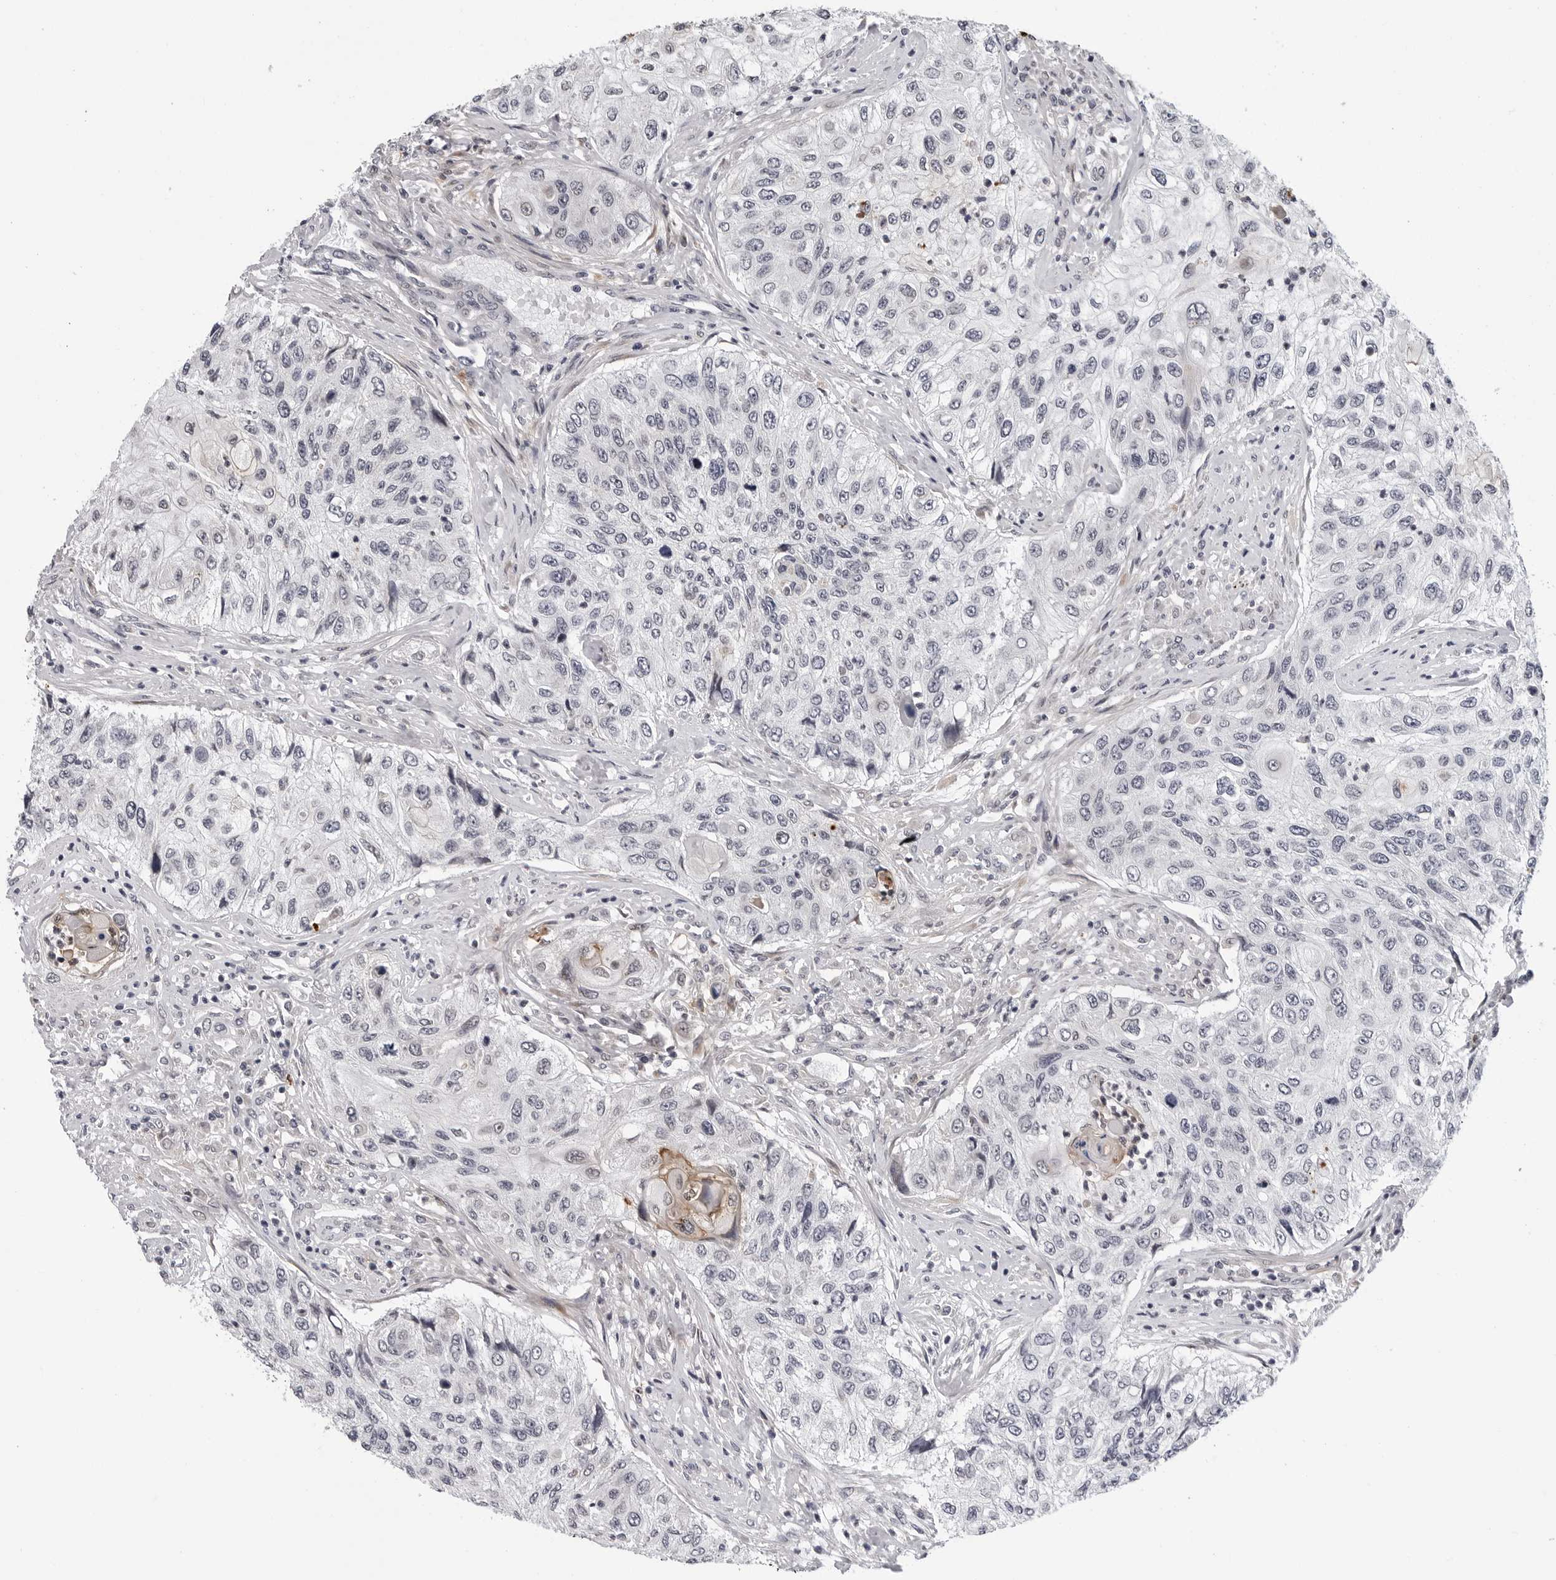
{"staining": {"intensity": "negative", "quantity": "none", "location": "none"}, "tissue": "urothelial cancer", "cell_type": "Tumor cells", "image_type": "cancer", "snomed": [{"axis": "morphology", "description": "Urothelial carcinoma, High grade"}, {"axis": "topography", "description": "Urinary bladder"}], "caption": "Immunohistochemical staining of urothelial cancer exhibits no significant positivity in tumor cells.", "gene": "KIAA1614", "patient": {"sex": "female", "age": 60}}